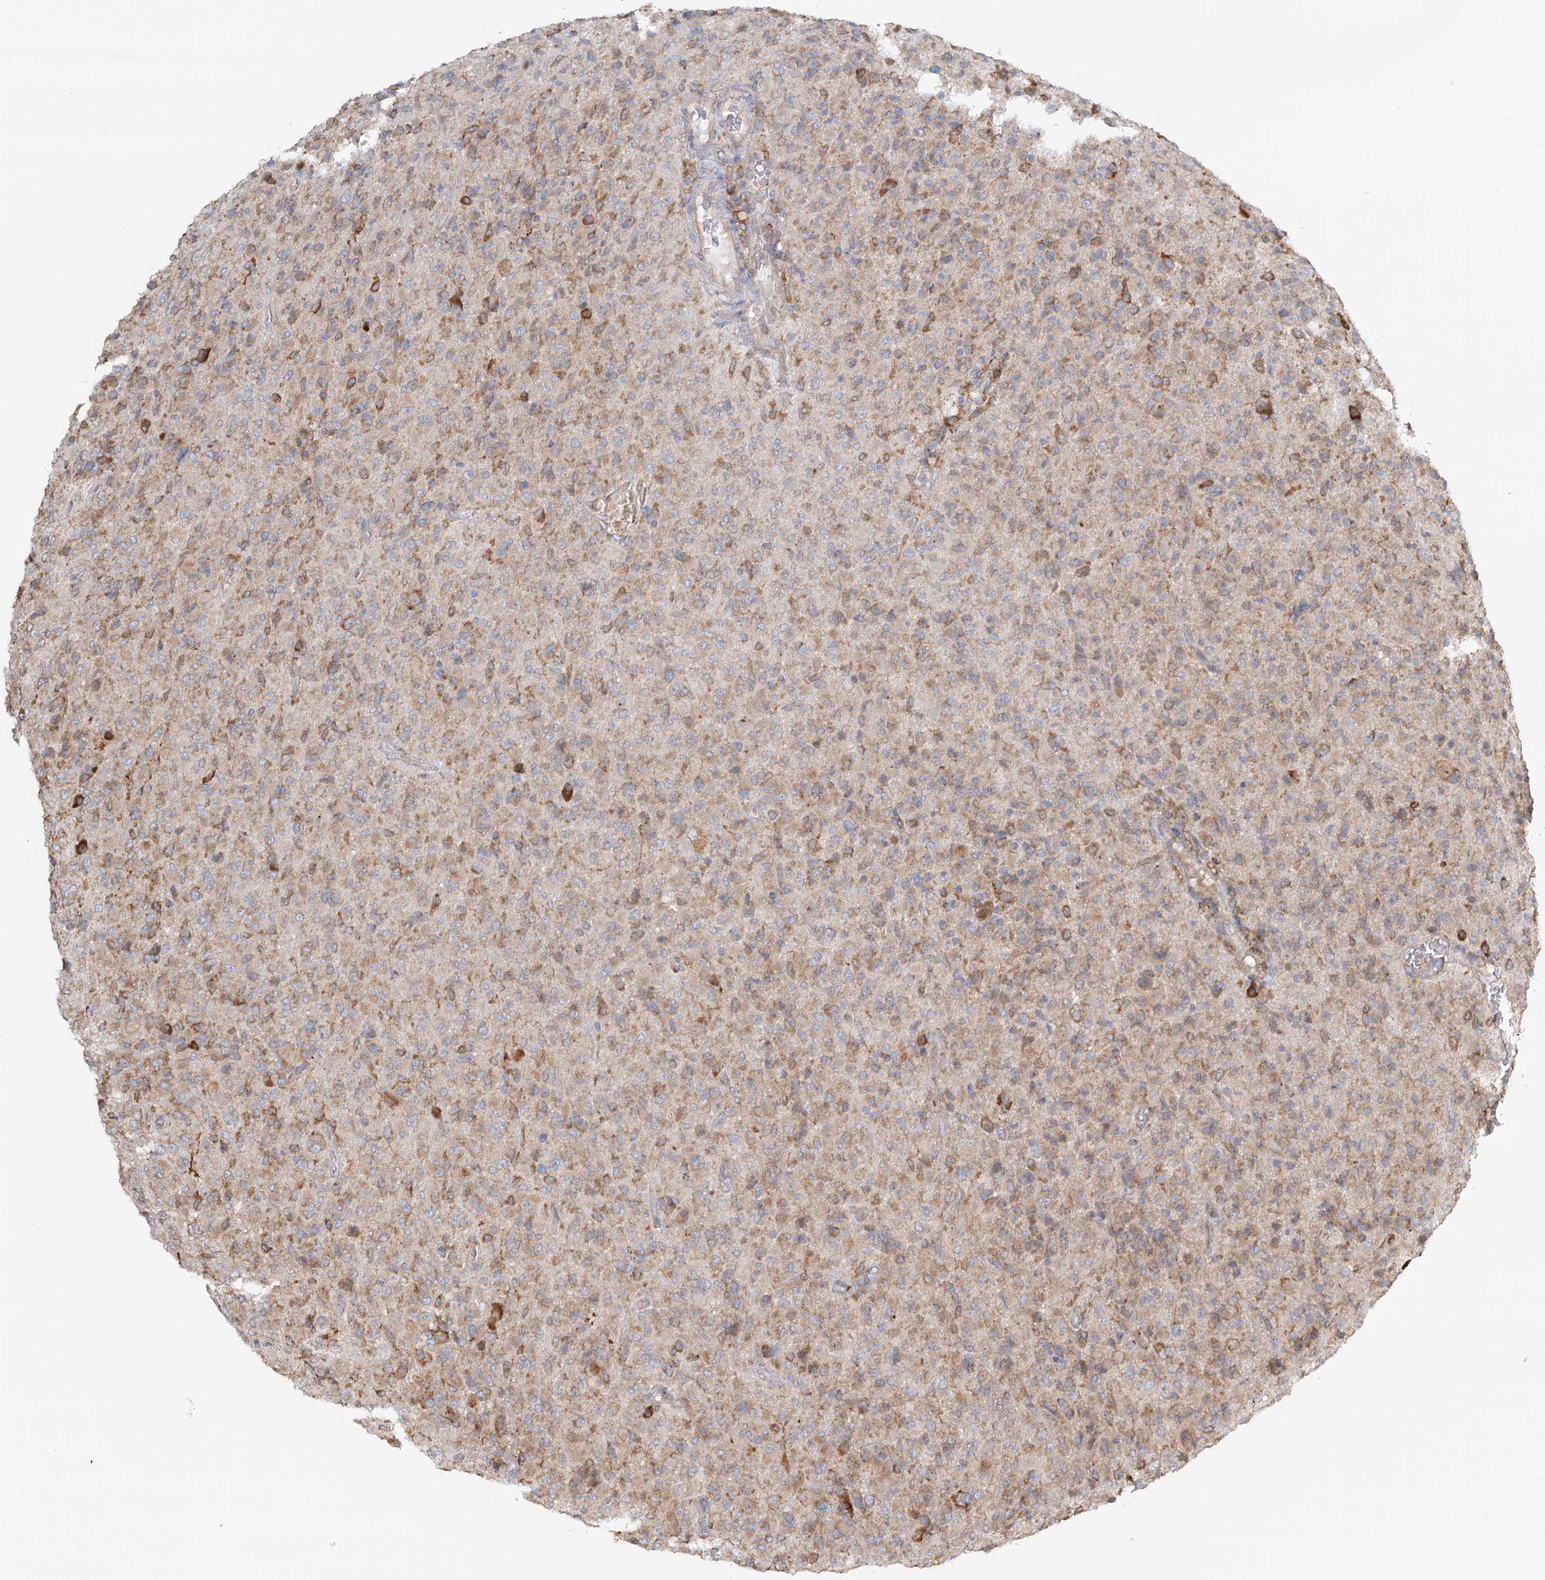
{"staining": {"intensity": "moderate", "quantity": "25%-75%", "location": "cytoplasmic/membranous"}, "tissue": "glioma", "cell_type": "Tumor cells", "image_type": "cancer", "snomed": [{"axis": "morphology", "description": "Glioma, malignant, High grade"}, {"axis": "topography", "description": "Brain"}], "caption": "Protein expression analysis of malignant glioma (high-grade) displays moderate cytoplasmic/membranous expression in about 25%-75% of tumor cells.", "gene": "TAS1R1", "patient": {"sex": "female", "age": 57}}